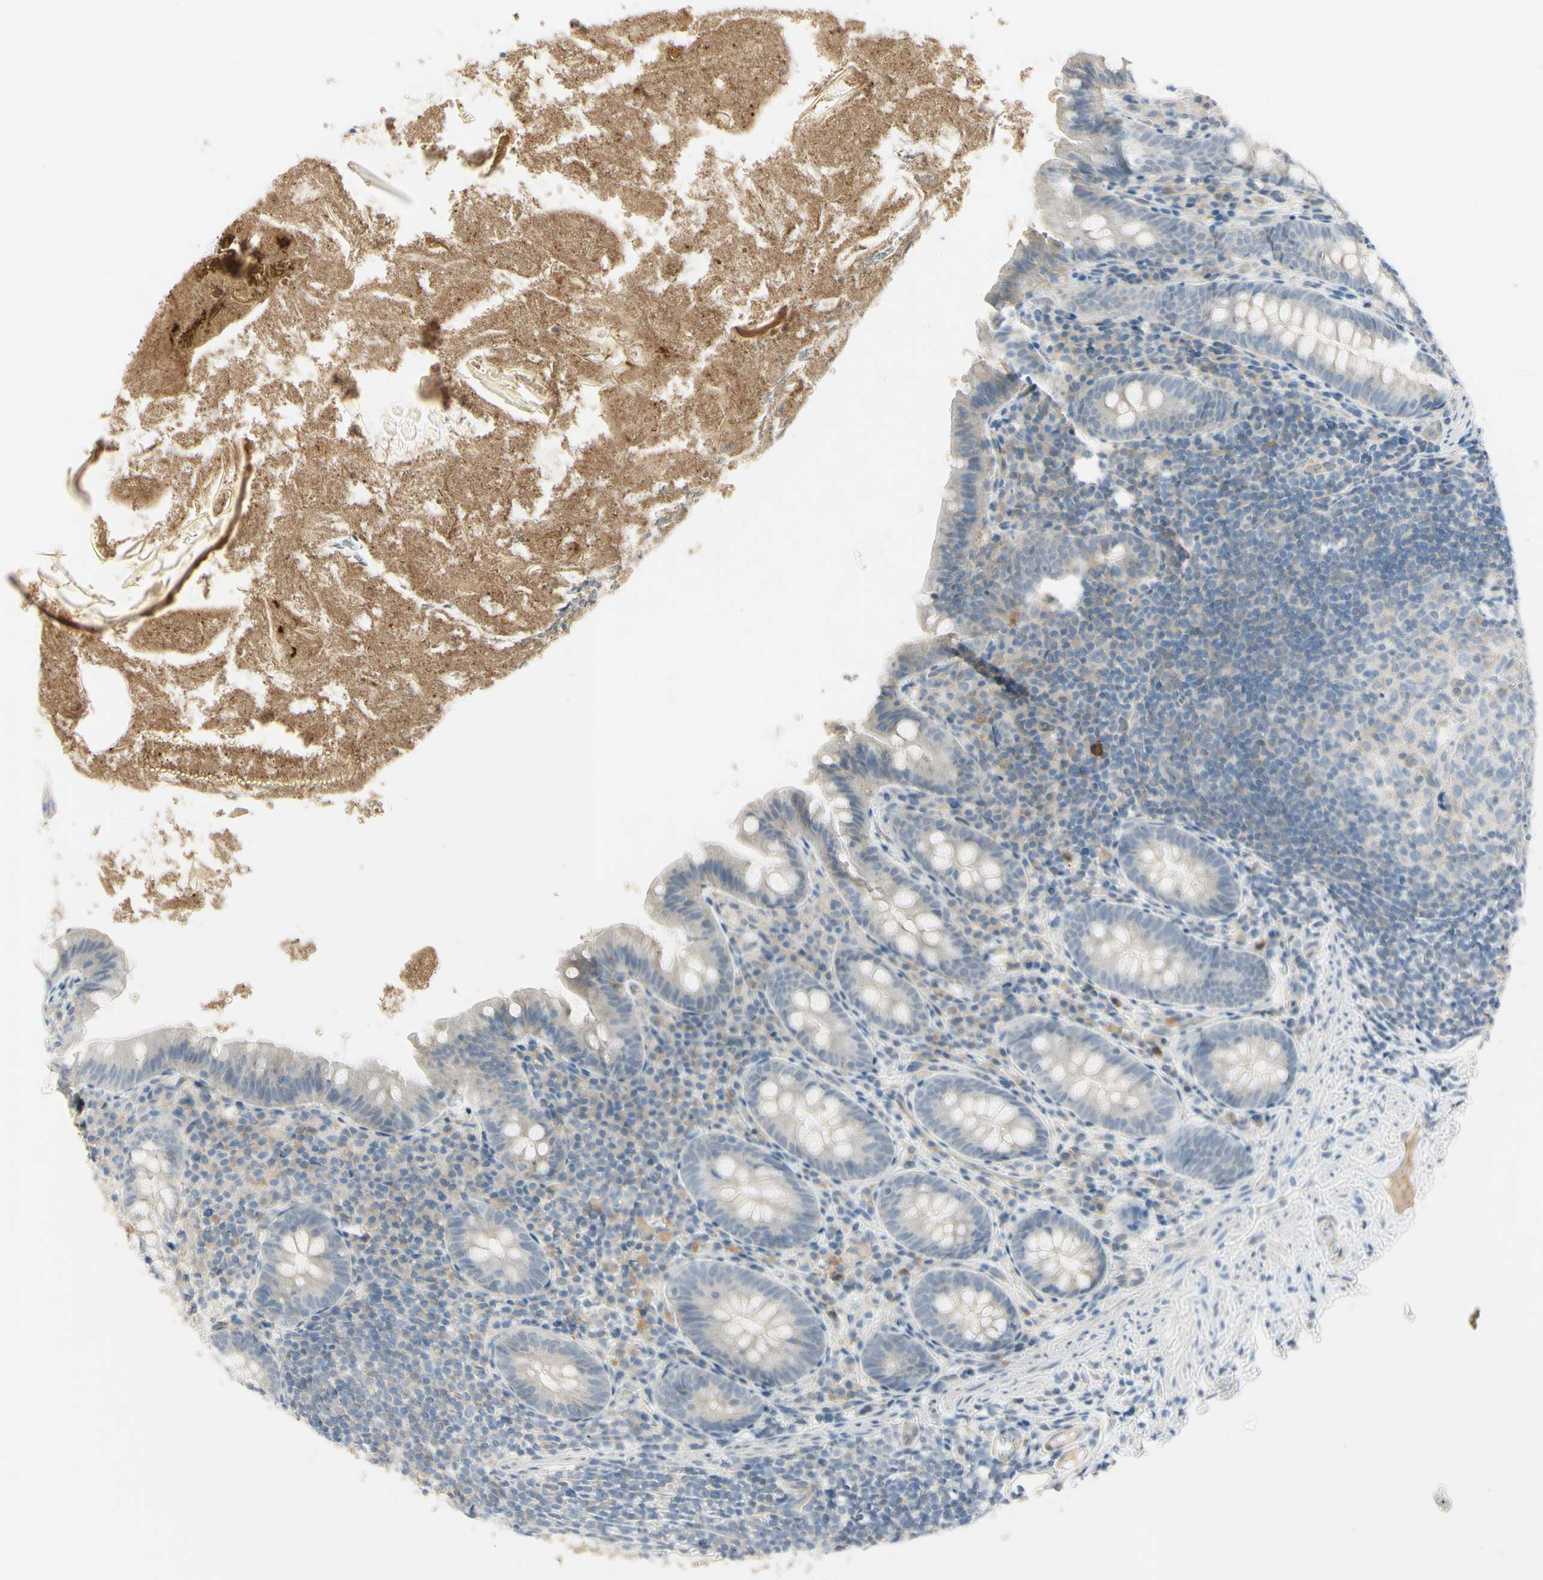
{"staining": {"intensity": "weak", "quantity": "<25%", "location": "cytoplasmic/membranous"}, "tissue": "appendix", "cell_type": "Glandular cells", "image_type": "normal", "snomed": [{"axis": "morphology", "description": "Normal tissue, NOS"}, {"axis": "topography", "description": "Appendix"}], "caption": "Immunohistochemistry of unremarkable appendix exhibits no expression in glandular cells. (Immunohistochemistry, brightfield microscopy, high magnification).", "gene": "ASB9", "patient": {"sex": "male", "age": 52}}